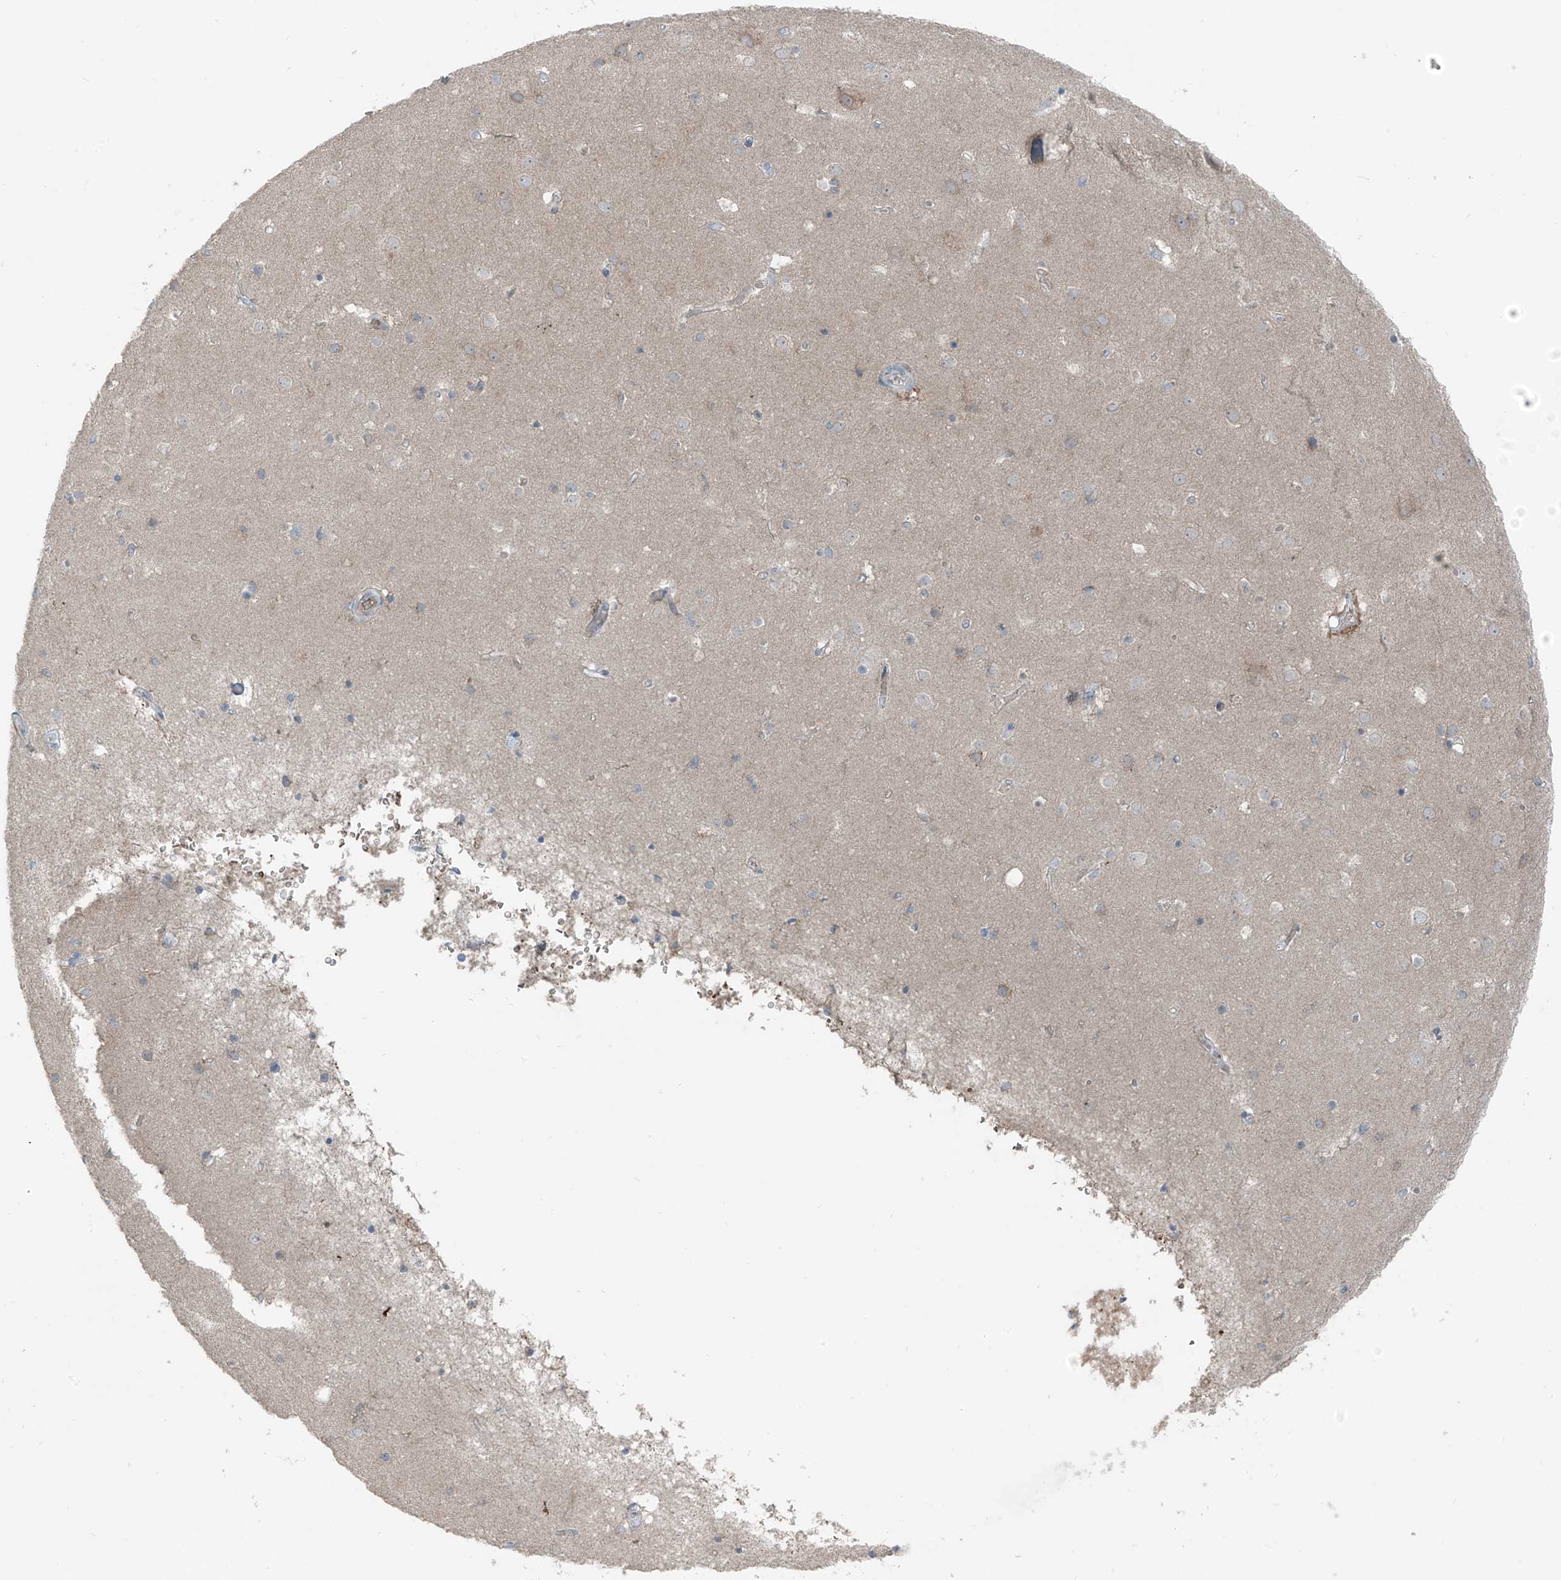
{"staining": {"intensity": "negative", "quantity": "none", "location": "none"}, "tissue": "cerebral cortex", "cell_type": "Endothelial cells", "image_type": "normal", "snomed": [{"axis": "morphology", "description": "Normal tissue, NOS"}, {"axis": "topography", "description": "Cerebral cortex"}], "caption": "Image shows no significant protein positivity in endothelial cells of normal cerebral cortex.", "gene": "SLC12A6", "patient": {"sex": "male", "age": 54}}